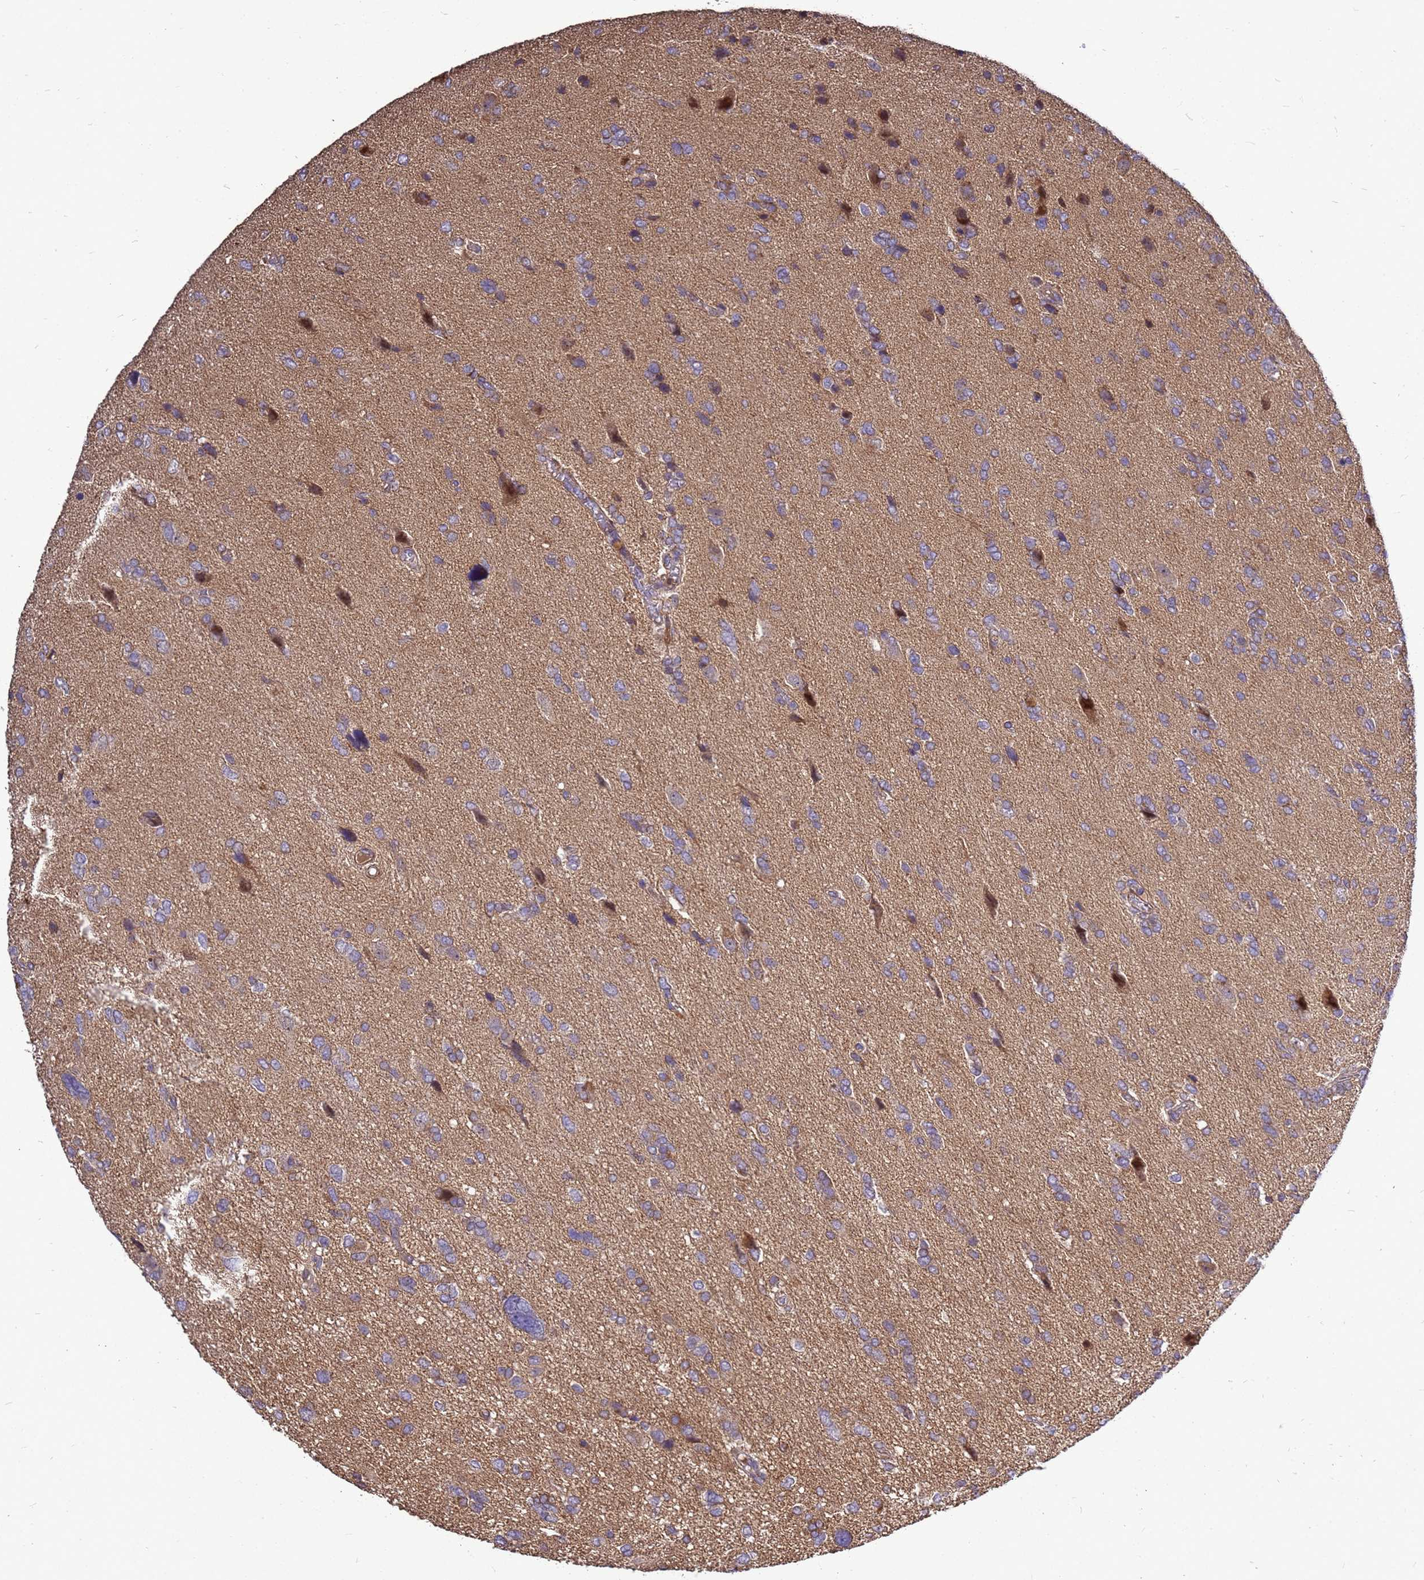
{"staining": {"intensity": "moderate", "quantity": "<25%", "location": "cytoplasmic/membranous"}, "tissue": "glioma", "cell_type": "Tumor cells", "image_type": "cancer", "snomed": [{"axis": "morphology", "description": "Glioma, malignant, High grade"}, {"axis": "topography", "description": "Brain"}], "caption": "This is a micrograph of IHC staining of glioma, which shows moderate positivity in the cytoplasmic/membranous of tumor cells.", "gene": "RSPRY1", "patient": {"sex": "female", "age": 59}}